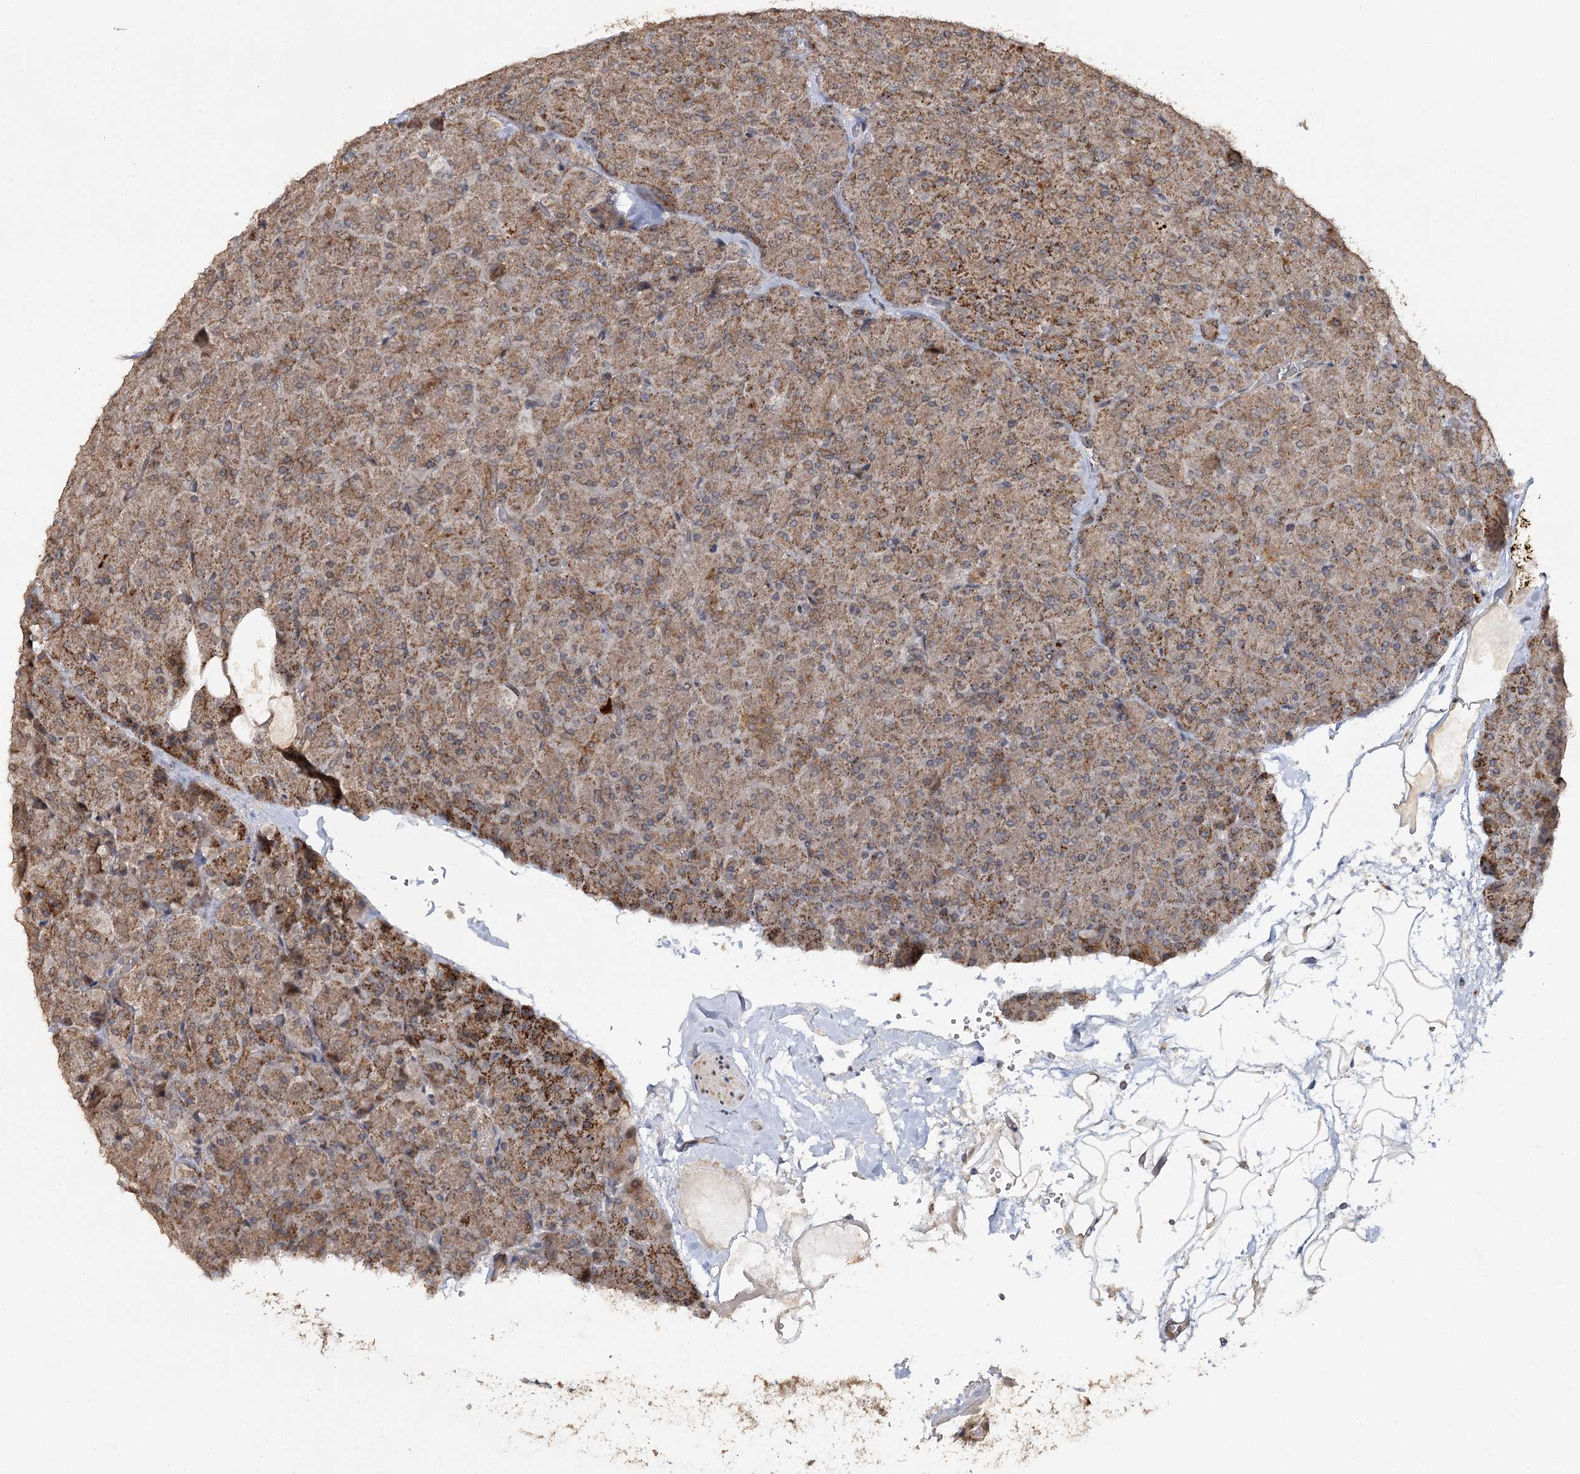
{"staining": {"intensity": "strong", "quantity": ">75%", "location": "cytoplasmic/membranous"}, "tissue": "pancreas", "cell_type": "Exocrine glandular cells", "image_type": "normal", "snomed": [{"axis": "morphology", "description": "Normal tissue, NOS"}, {"axis": "topography", "description": "Pancreas"}], "caption": "Immunohistochemical staining of unremarkable human pancreas exhibits strong cytoplasmic/membranous protein positivity in approximately >75% of exocrine glandular cells. (Stains: DAB (3,3'-diaminobenzidine) in brown, nuclei in blue, Microscopy: brightfield microscopy at high magnification).", "gene": "ZNRF3", "patient": {"sex": "male", "age": 36}}